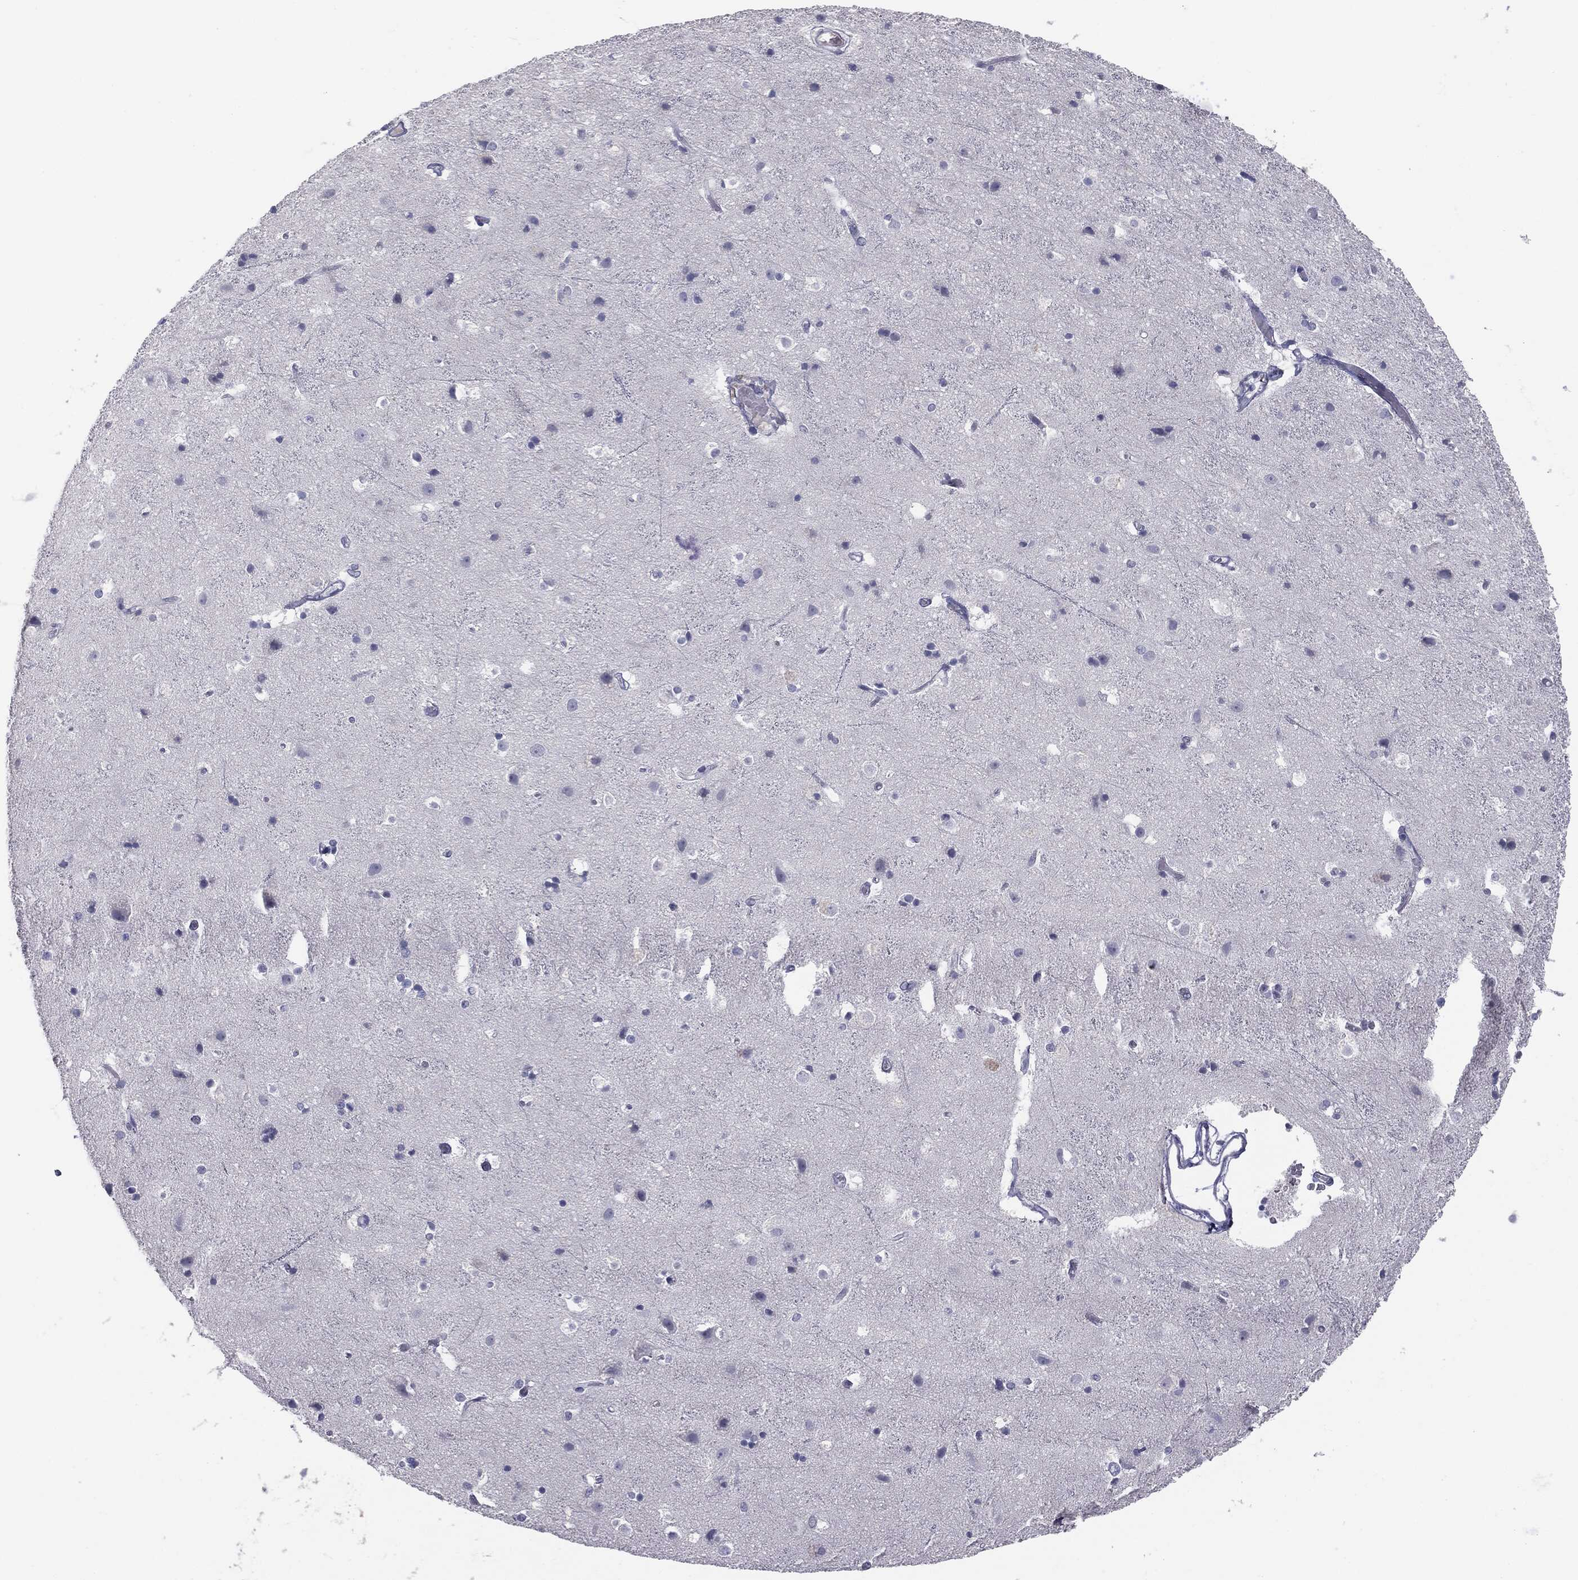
{"staining": {"intensity": "negative", "quantity": "none", "location": "none"}, "tissue": "cerebral cortex", "cell_type": "Endothelial cells", "image_type": "normal", "snomed": [{"axis": "morphology", "description": "Normal tissue, NOS"}, {"axis": "topography", "description": "Cerebral cortex"}], "caption": "A histopathology image of cerebral cortex stained for a protein exhibits no brown staining in endothelial cells. (IHC, brightfield microscopy, high magnification).", "gene": "MUC1", "patient": {"sex": "female", "age": 52}}